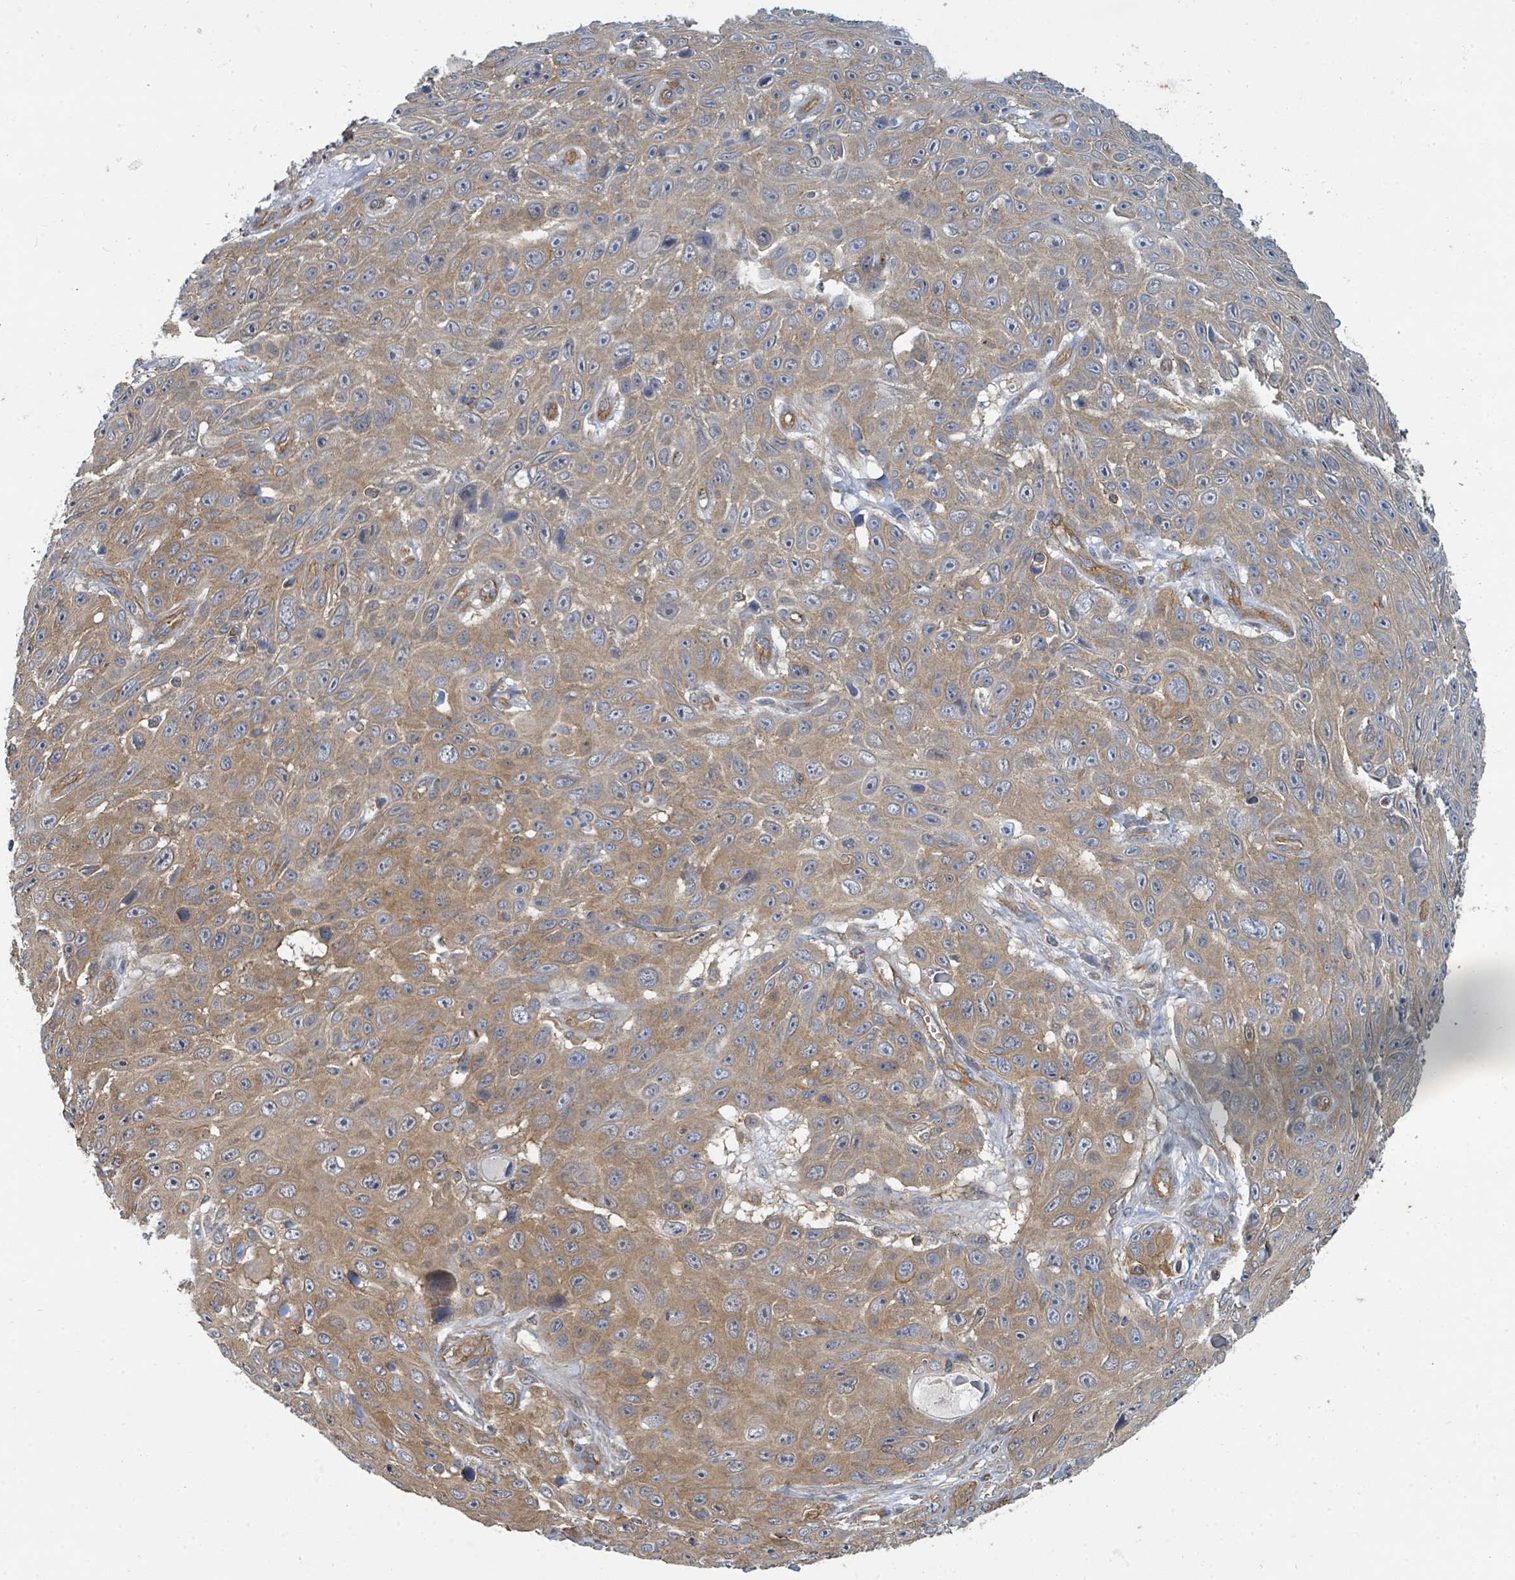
{"staining": {"intensity": "moderate", "quantity": "25%-75%", "location": "cytoplasmic/membranous"}, "tissue": "skin cancer", "cell_type": "Tumor cells", "image_type": "cancer", "snomed": [{"axis": "morphology", "description": "Squamous cell carcinoma, NOS"}, {"axis": "topography", "description": "Skin"}], "caption": "High-magnification brightfield microscopy of skin squamous cell carcinoma stained with DAB (3,3'-diaminobenzidine) (brown) and counterstained with hematoxylin (blue). tumor cells exhibit moderate cytoplasmic/membranous staining is present in approximately25%-75% of cells.", "gene": "BOLA2B", "patient": {"sex": "male", "age": 82}}